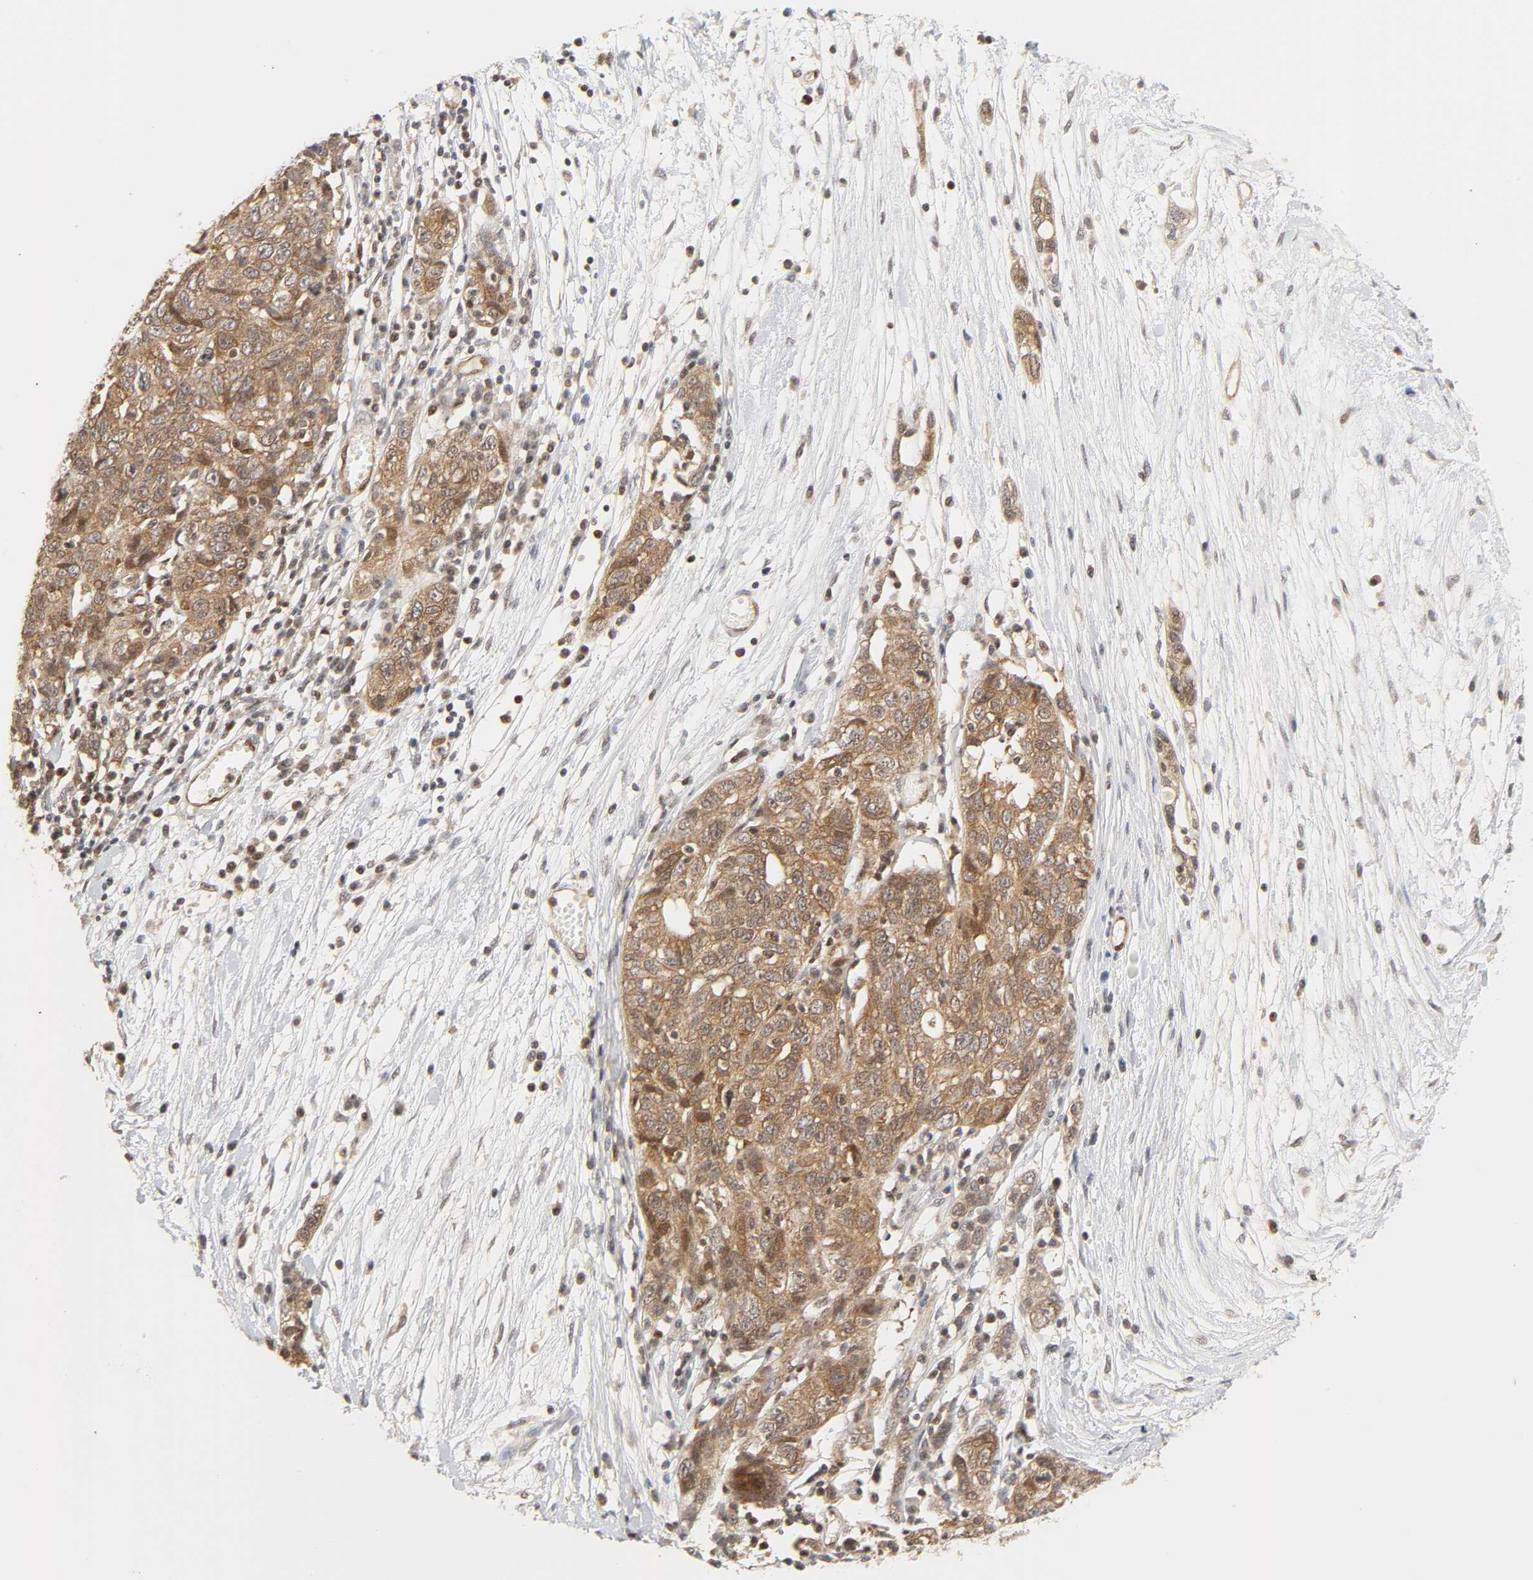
{"staining": {"intensity": "moderate", "quantity": ">75%", "location": "cytoplasmic/membranous,nuclear"}, "tissue": "ovarian cancer", "cell_type": "Tumor cells", "image_type": "cancer", "snomed": [{"axis": "morphology", "description": "Cystadenocarcinoma, serous, NOS"}, {"axis": "topography", "description": "Ovary"}], "caption": "Immunohistochemistry of ovarian serous cystadenocarcinoma reveals medium levels of moderate cytoplasmic/membranous and nuclear staining in approximately >75% of tumor cells.", "gene": "CDC37", "patient": {"sex": "female", "age": 71}}